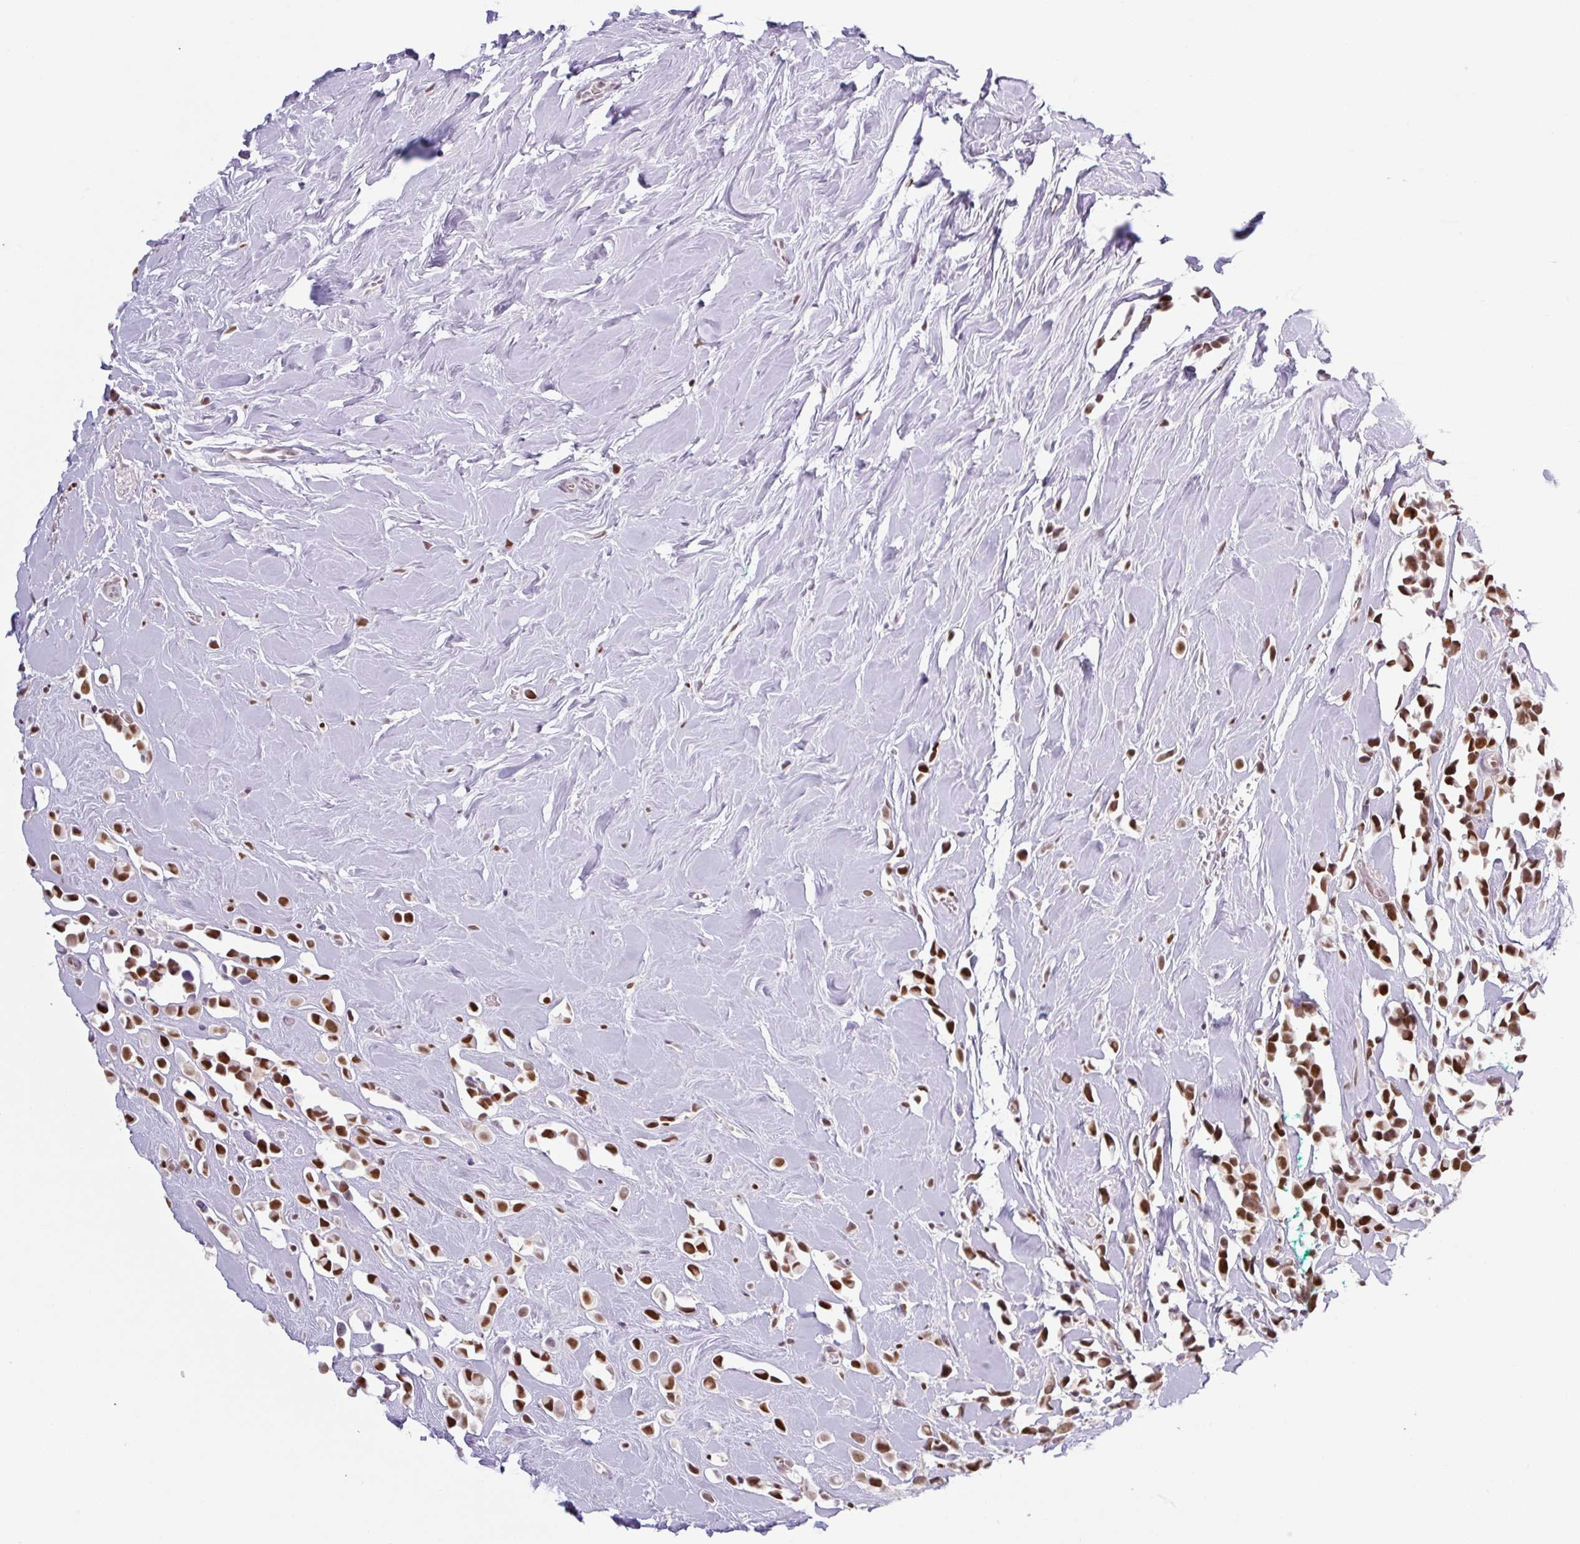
{"staining": {"intensity": "strong", "quantity": ">75%", "location": "nuclear"}, "tissue": "breast cancer", "cell_type": "Tumor cells", "image_type": "cancer", "snomed": [{"axis": "morphology", "description": "Duct carcinoma"}, {"axis": "topography", "description": "Breast"}], "caption": "The immunohistochemical stain shows strong nuclear staining in tumor cells of intraductal carcinoma (breast) tissue.", "gene": "TLE3", "patient": {"sex": "female", "age": 80}}